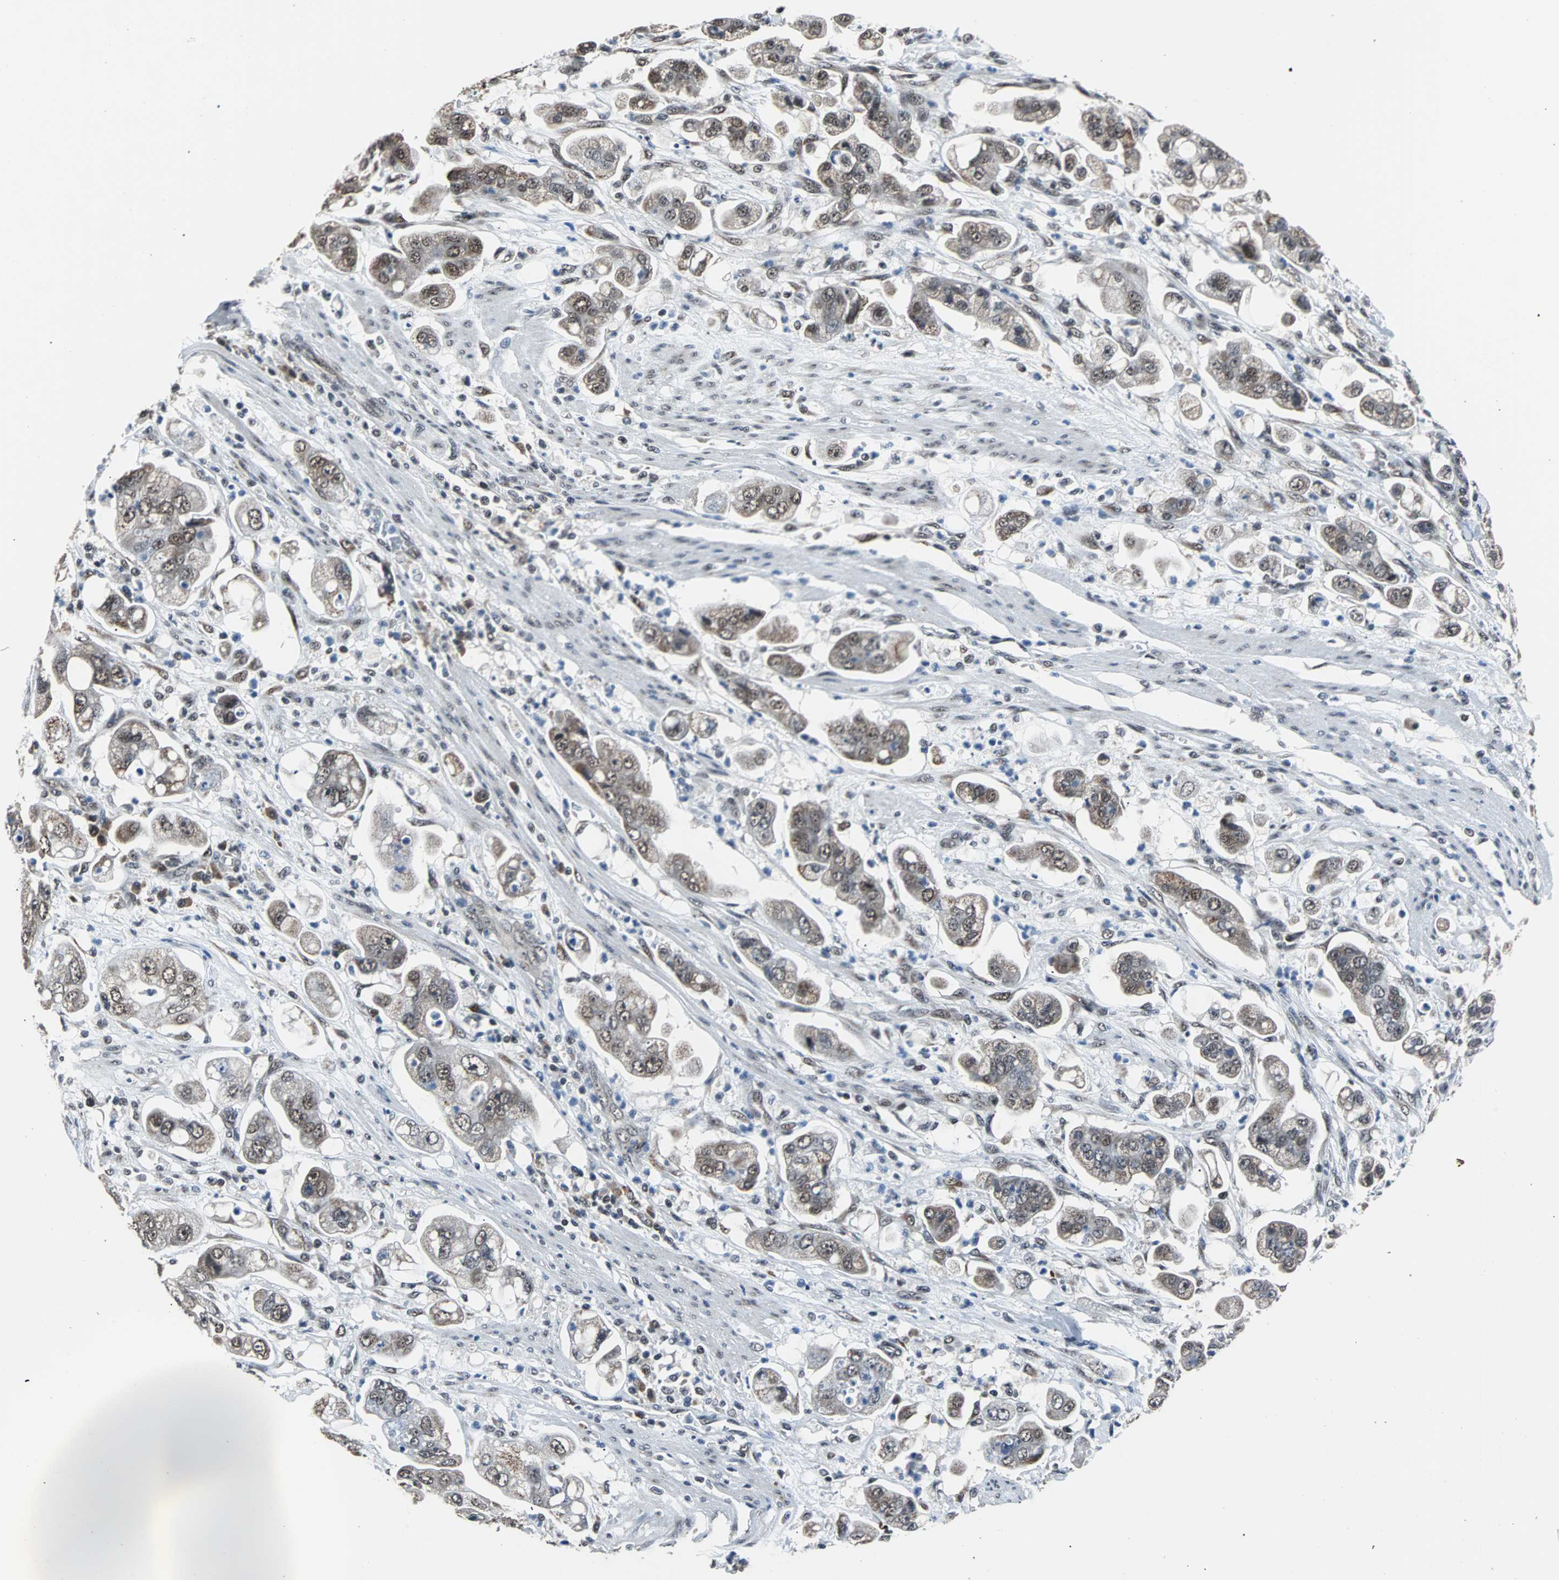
{"staining": {"intensity": "weak", "quantity": ">75%", "location": "cytoplasmic/membranous,nuclear"}, "tissue": "stomach cancer", "cell_type": "Tumor cells", "image_type": "cancer", "snomed": [{"axis": "morphology", "description": "Adenocarcinoma, NOS"}, {"axis": "topography", "description": "Stomach"}], "caption": "A high-resolution micrograph shows immunohistochemistry (IHC) staining of stomach cancer, which displays weak cytoplasmic/membranous and nuclear expression in approximately >75% of tumor cells. The staining was performed using DAB (3,3'-diaminobenzidine) to visualize the protein expression in brown, while the nuclei were stained in blue with hematoxylin (Magnification: 20x).", "gene": "USP28", "patient": {"sex": "male", "age": 62}}